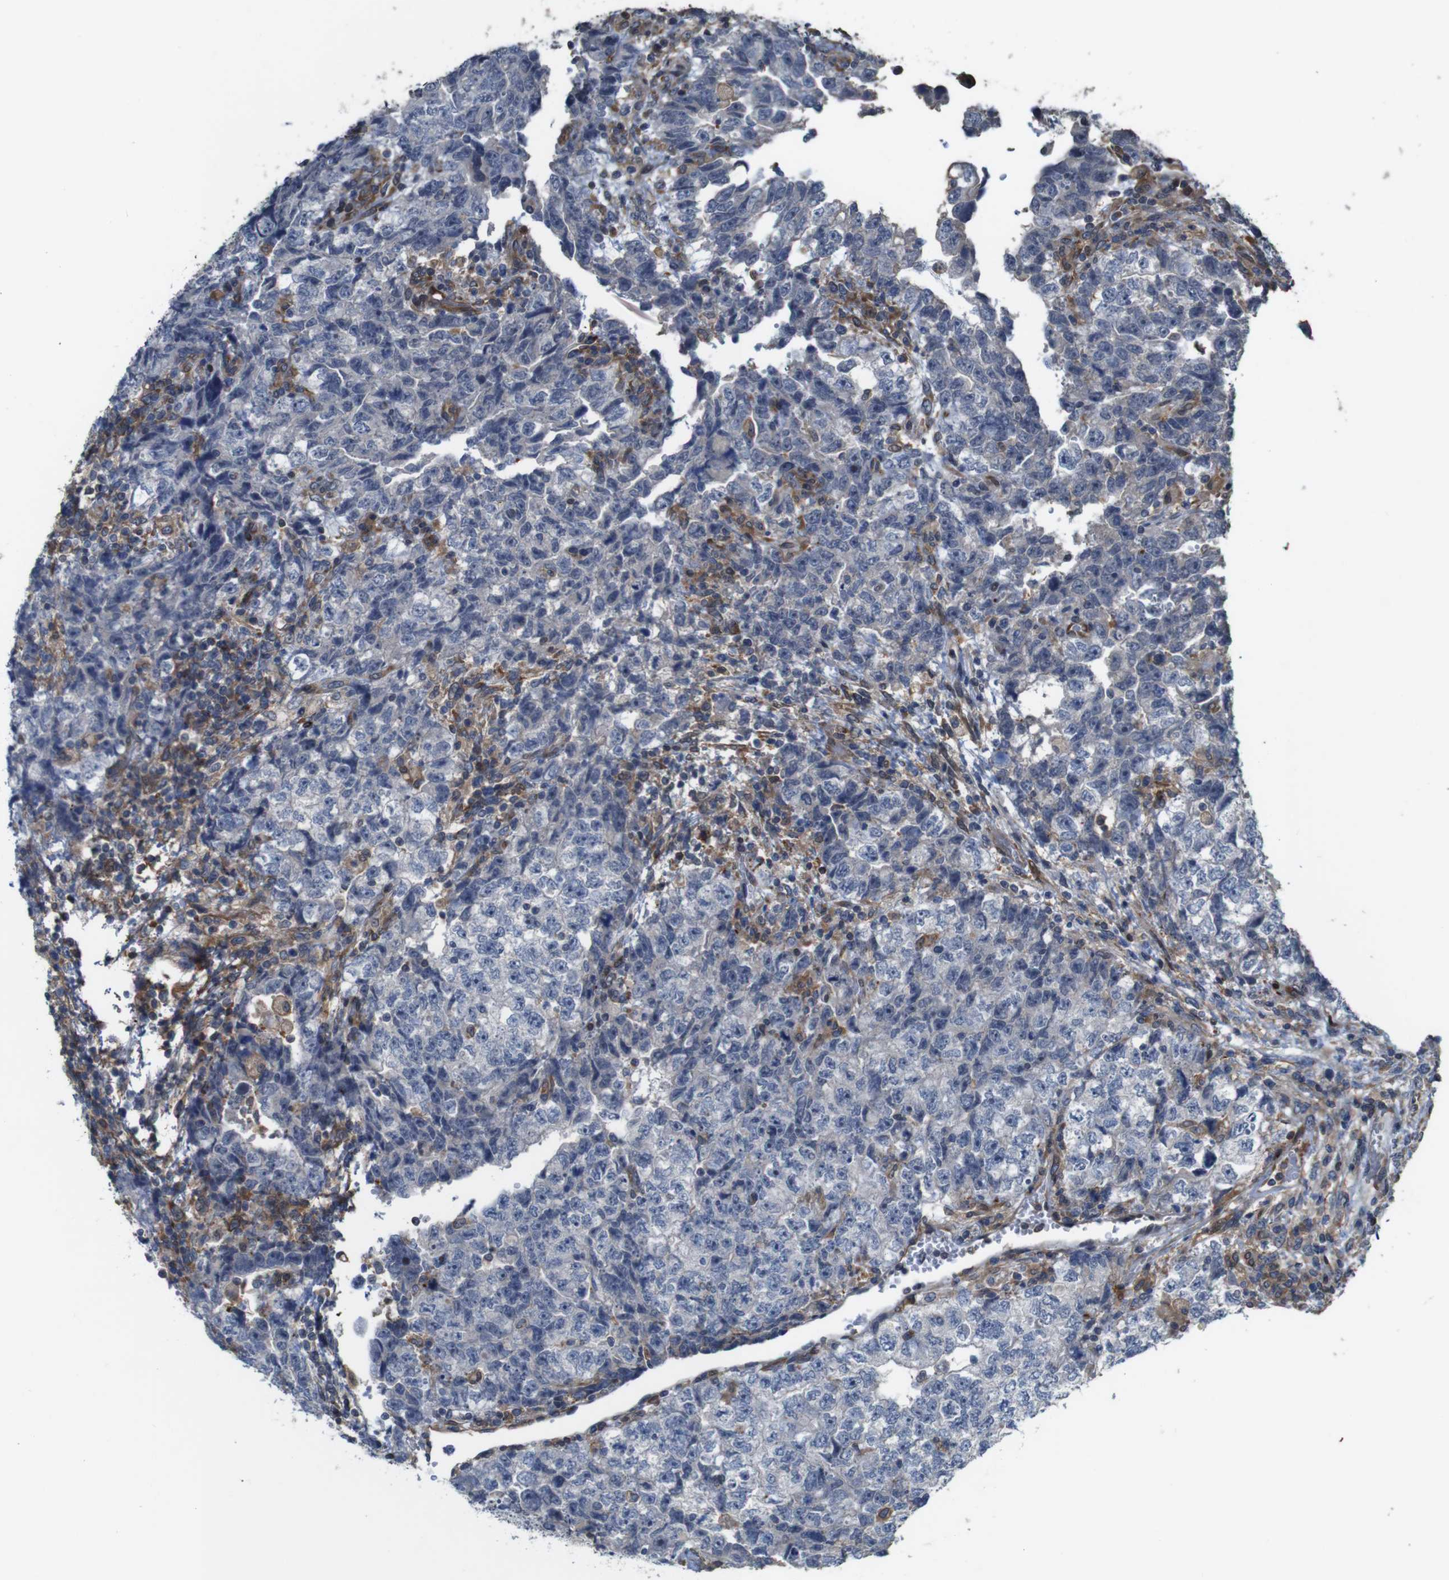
{"staining": {"intensity": "negative", "quantity": "none", "location": "none"}, "tissue": "testis cancer", "cell_type": "Tumor cells", "image_type": "cancer", "snomed": [{"axis": "morphology", "description": "Carcinoma, Embryonal, NOS"}, {"axis": "topography", "description": "Testis"}], "caption": "This is a micrograph of IHC staining of embryonal carcinoma (testis), which shows no staining in tumor cells. (DAB immunohistochemistry, high magnification).", "gene": "PCOLCE2", "patient": {"sex": "male", "age": 36}}